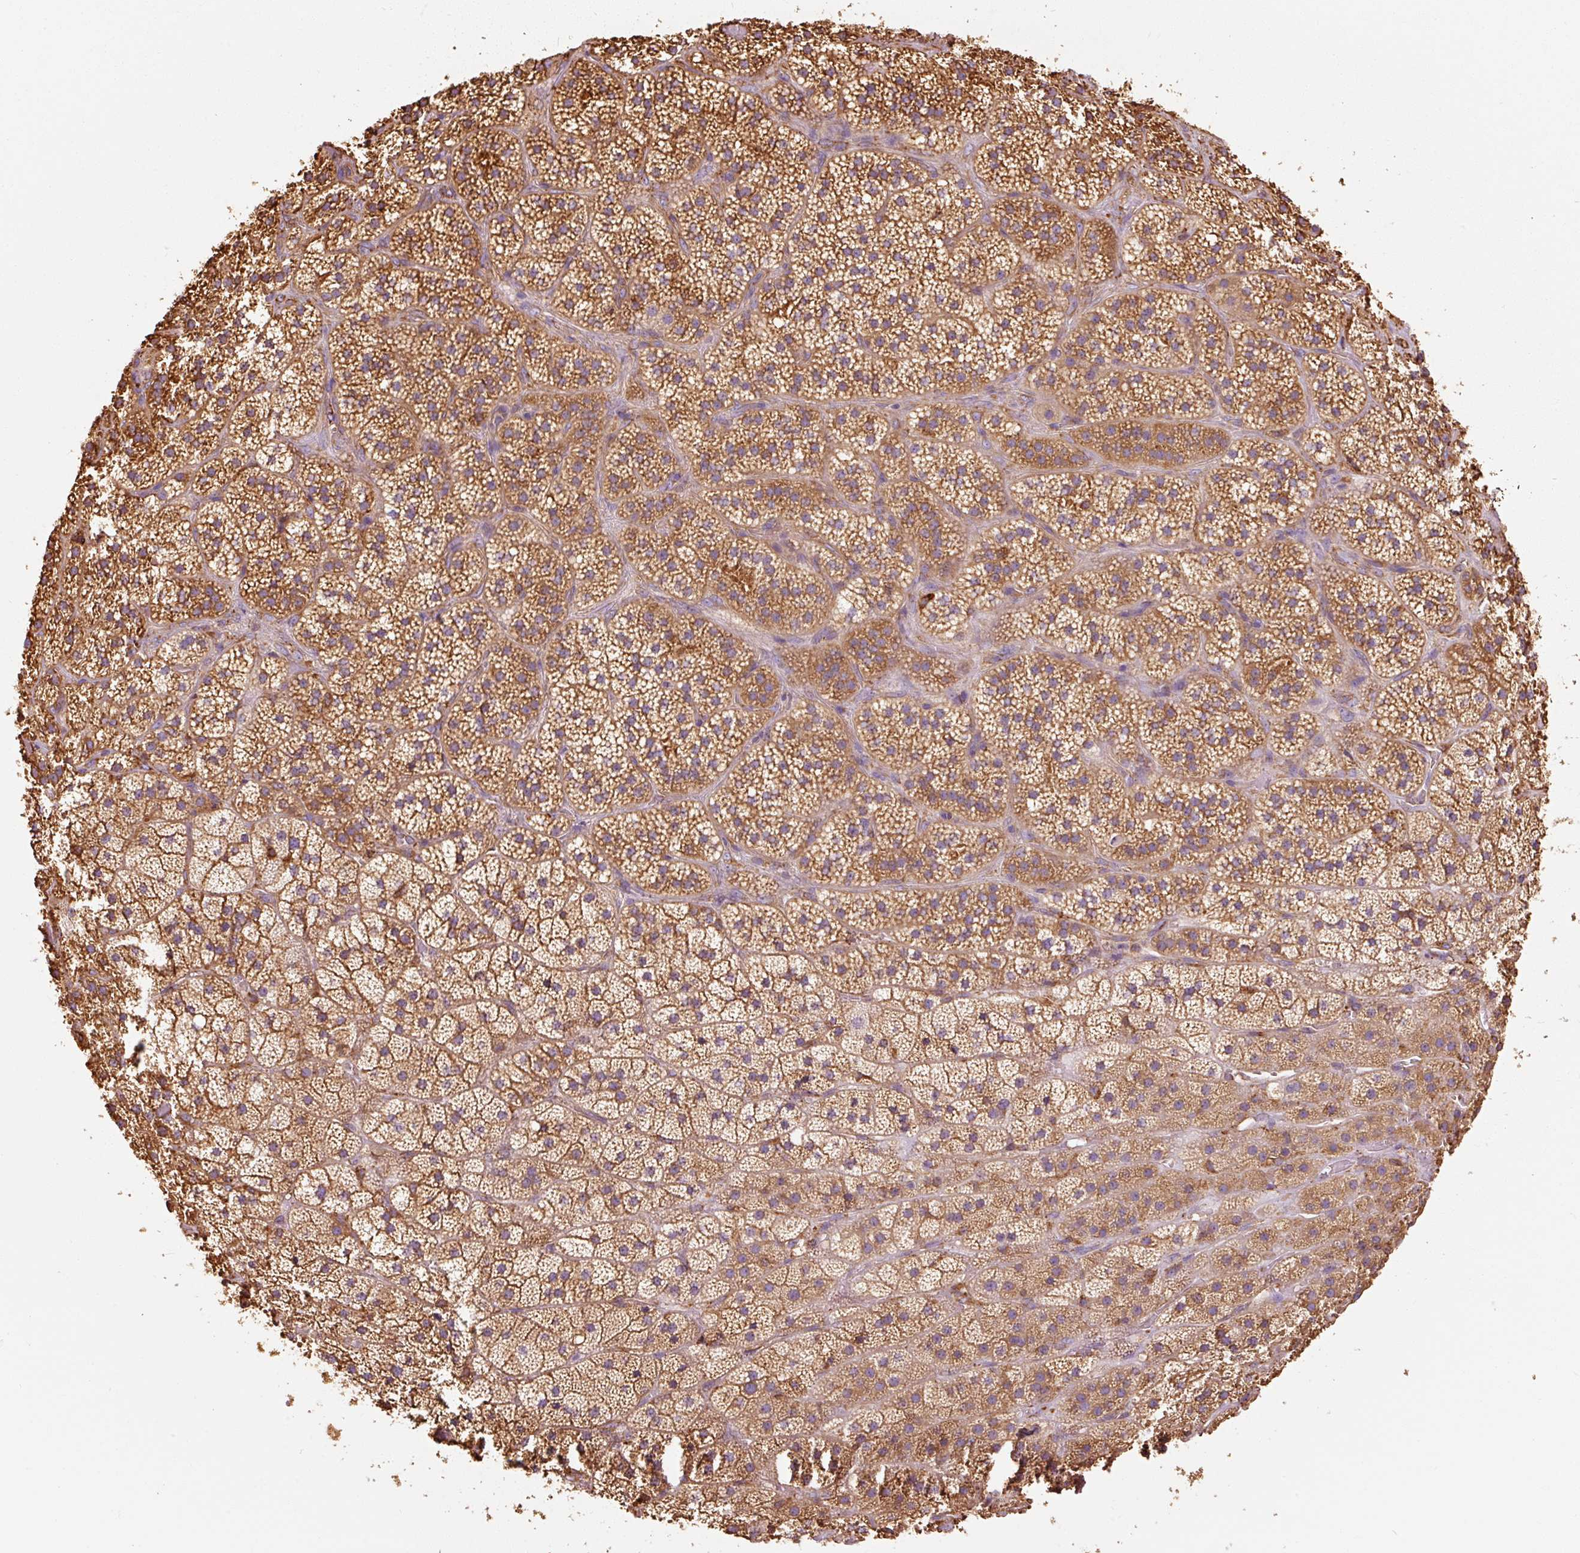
{"staining": {"intensity": "strong", "quantity": ">75%", "location": "cytoplasmic/membranous"}, "tissue": "adrenal gland", "cell_type": "Glandular cells", "image_type": "normal", "snomed": [{"axis": "morphology", "description": "Normal tissue, NOS"}, {"axis": "topography", "description": "Adrenal gland"}], "caption": "This histopathology image shows immunohistochemistry (IHC) staining of benign human adrenal gland, with high strong cytoplasmic/membranous expression in approximately >75% of glandular cells.", "gene": "ENSG00000256500", "patient": {"sex": "male", "age": 57}}